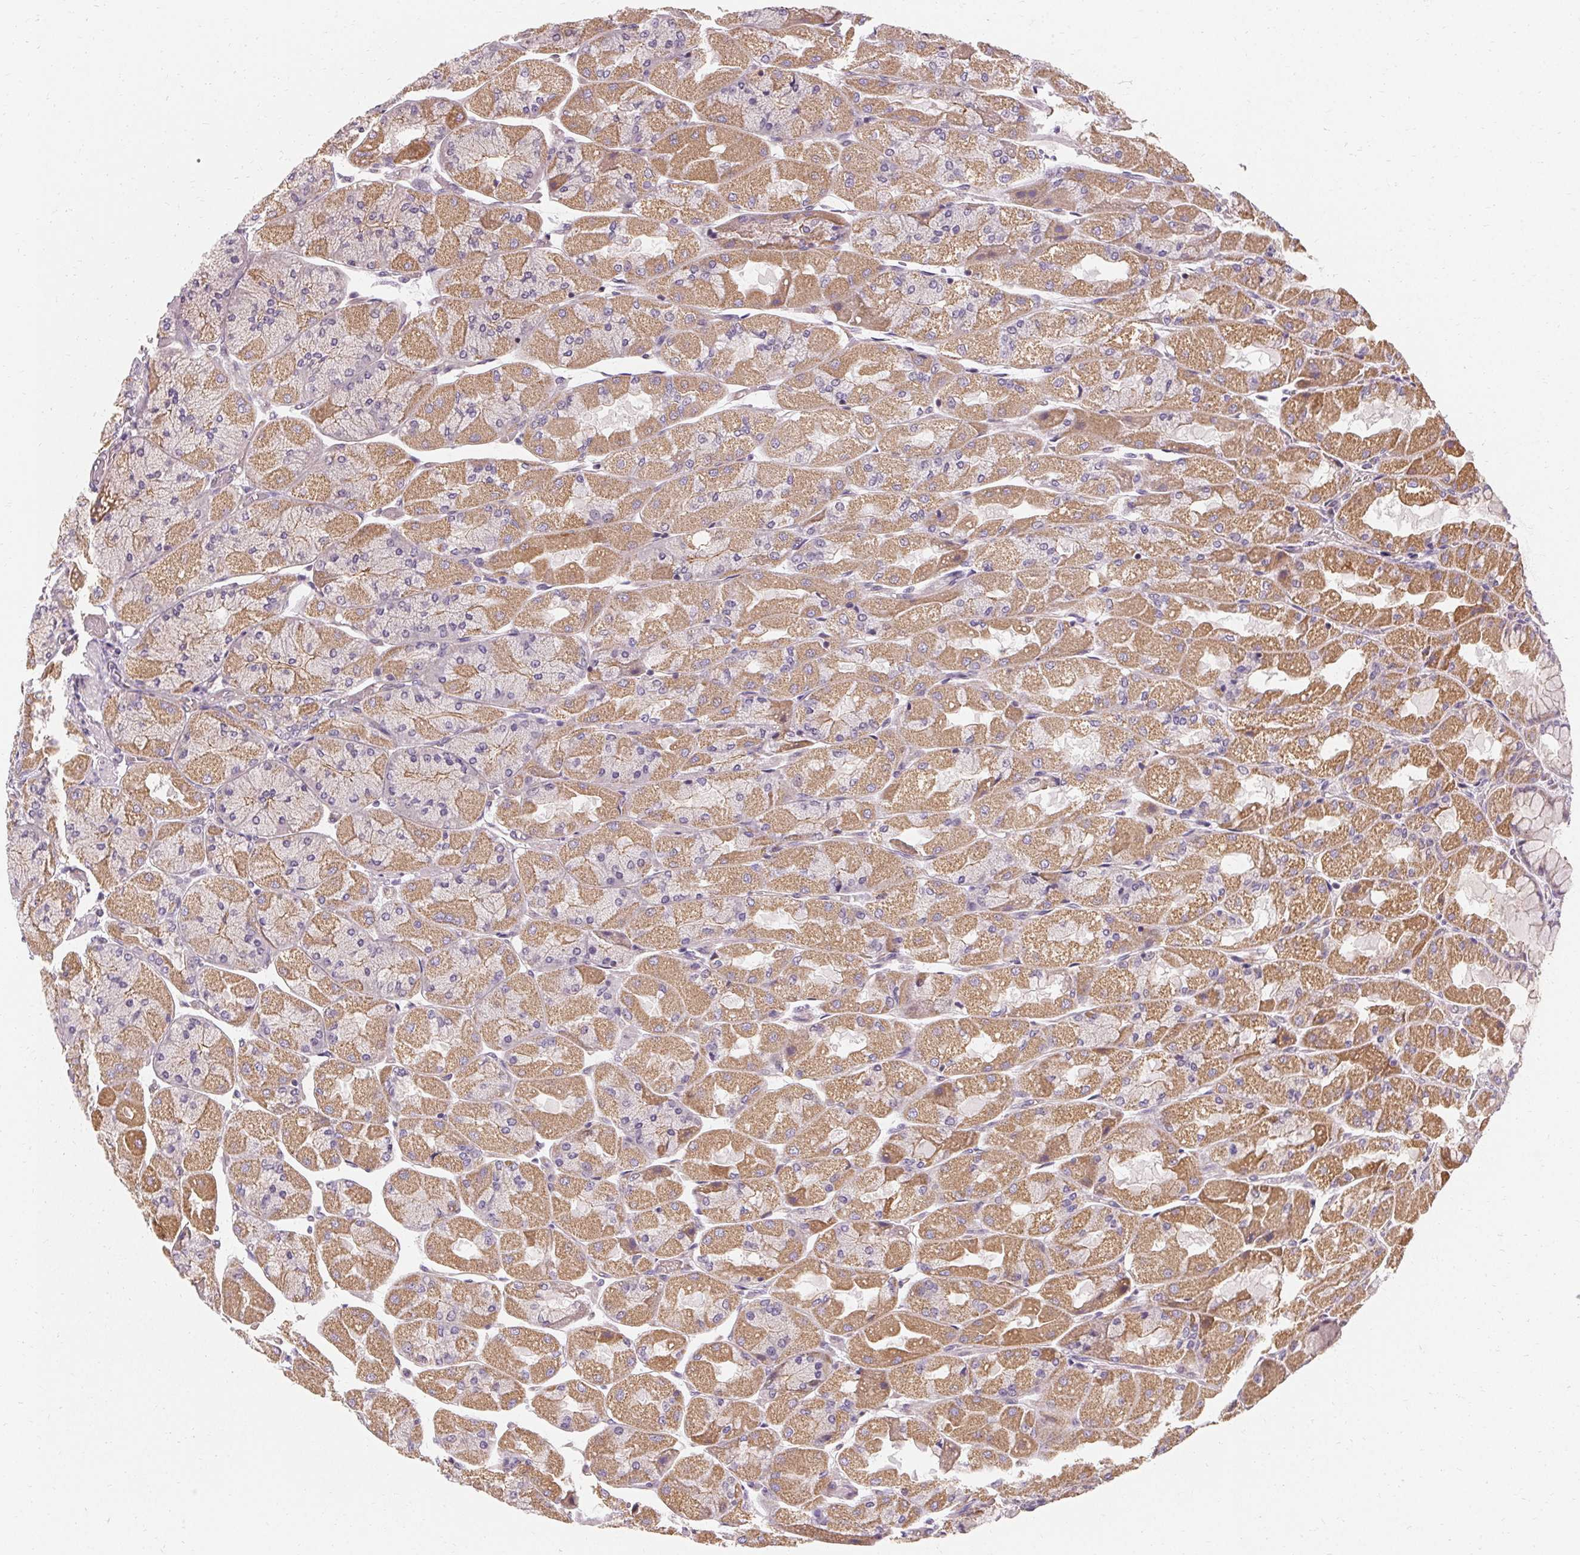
{"staining": {"intensity": "moderate", "quantity": "25%-75%", "location": "cytoplasmic/membranous"}, "tissue": "stomach", "cell_type": "Glandular cells", "image_type": "normal", "snomed": [{"axis": "morphology", "description": "Normal tissue, NOS"}, {"axis": "topography", "description": "Stomach"}], "caption": "Immunohistochemistry micrograph of benign stomach: stomach stained using IHC exhibits medium levels of moderate protein expression localized specifically in the cytoplasmic/membranous of glandular cells, appearing as a cytoplasmic/membranous brown color.", "gene": "APLP1", "patient": {"sex": "female", "age": 61}}